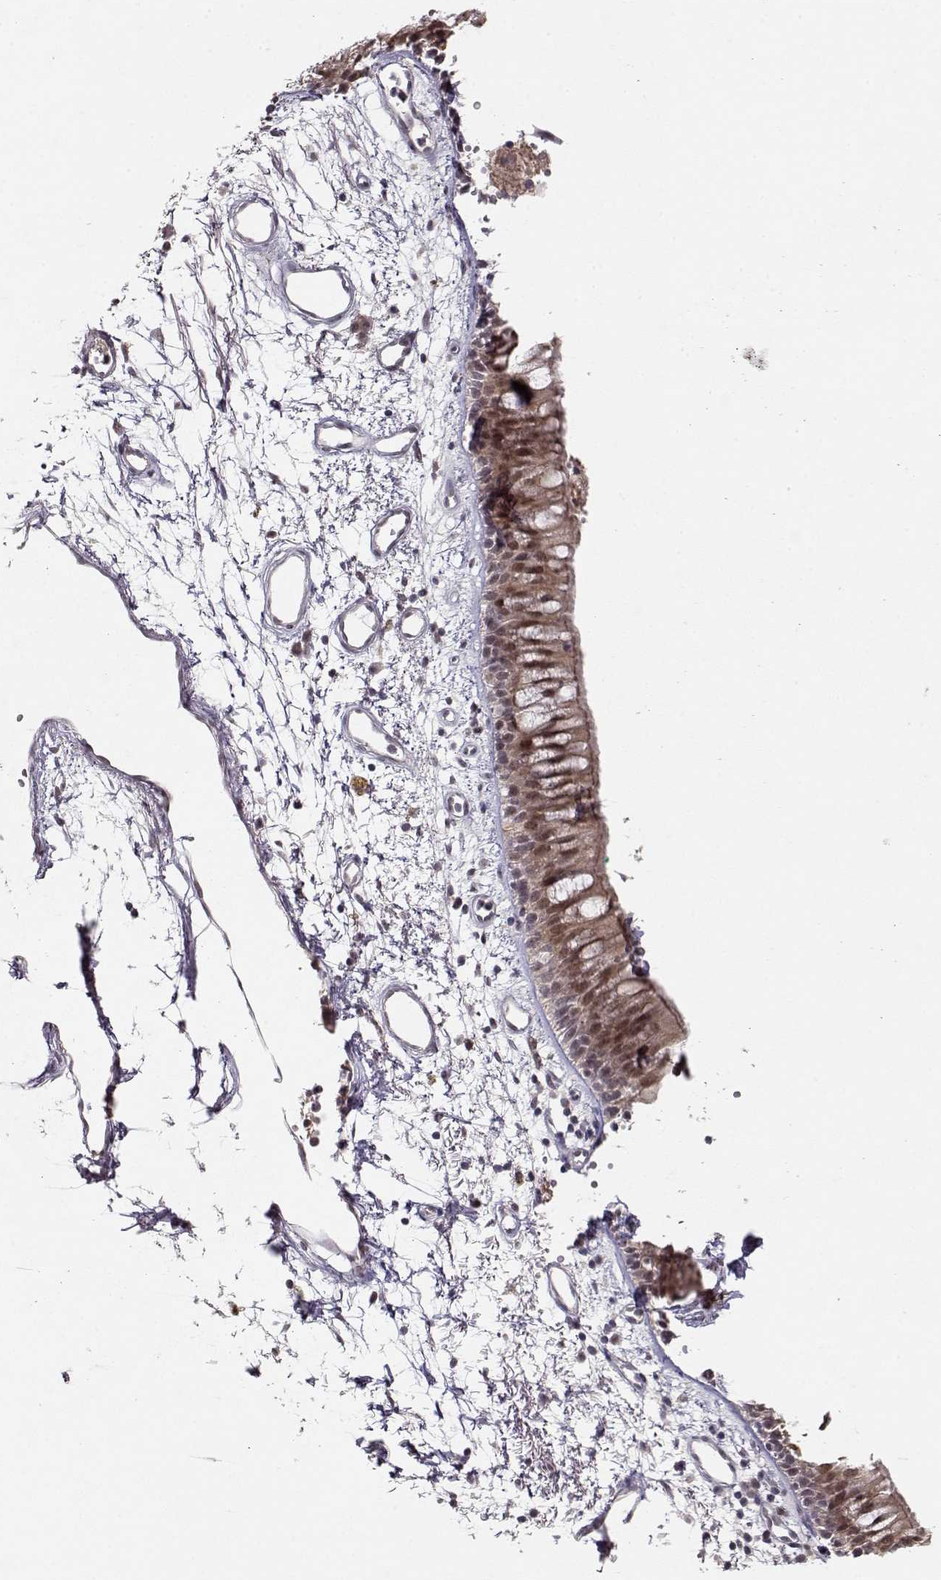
{"staining": {"intensity": "moderate", "quantity": "25%-75%", "location": "cytoplasmic/membranous,nuclear"}, "tissue": "bronchus", "cell_type": "Respiratory epithelial cells", "image_type": "normal", "snomed": [{"axis": "morphology", "description": "Normal tissue, NOS"}, {"axis": "morphology", "description": "Squamous cell carcinoma, NOS"}, {"axis": "topography", "description": "Cartilage tissue"}, {"axis": "topography", "description": "Bronchus"}, {"axis": "topography", "description": "Lung"}], "caption": "Brown immunohistochemical staining in normal bronchus displays moderate cytoplasmic/membranous,nuclear staining in about 25%-75% of respiratory epithelial cells. (DAB (3,3'-diaminobenzidine) IHC, brown staining for protein, blue staining for nuclei).", "gene": "CSNK2A1", "patient": {"sex": "male", "age": 66}}